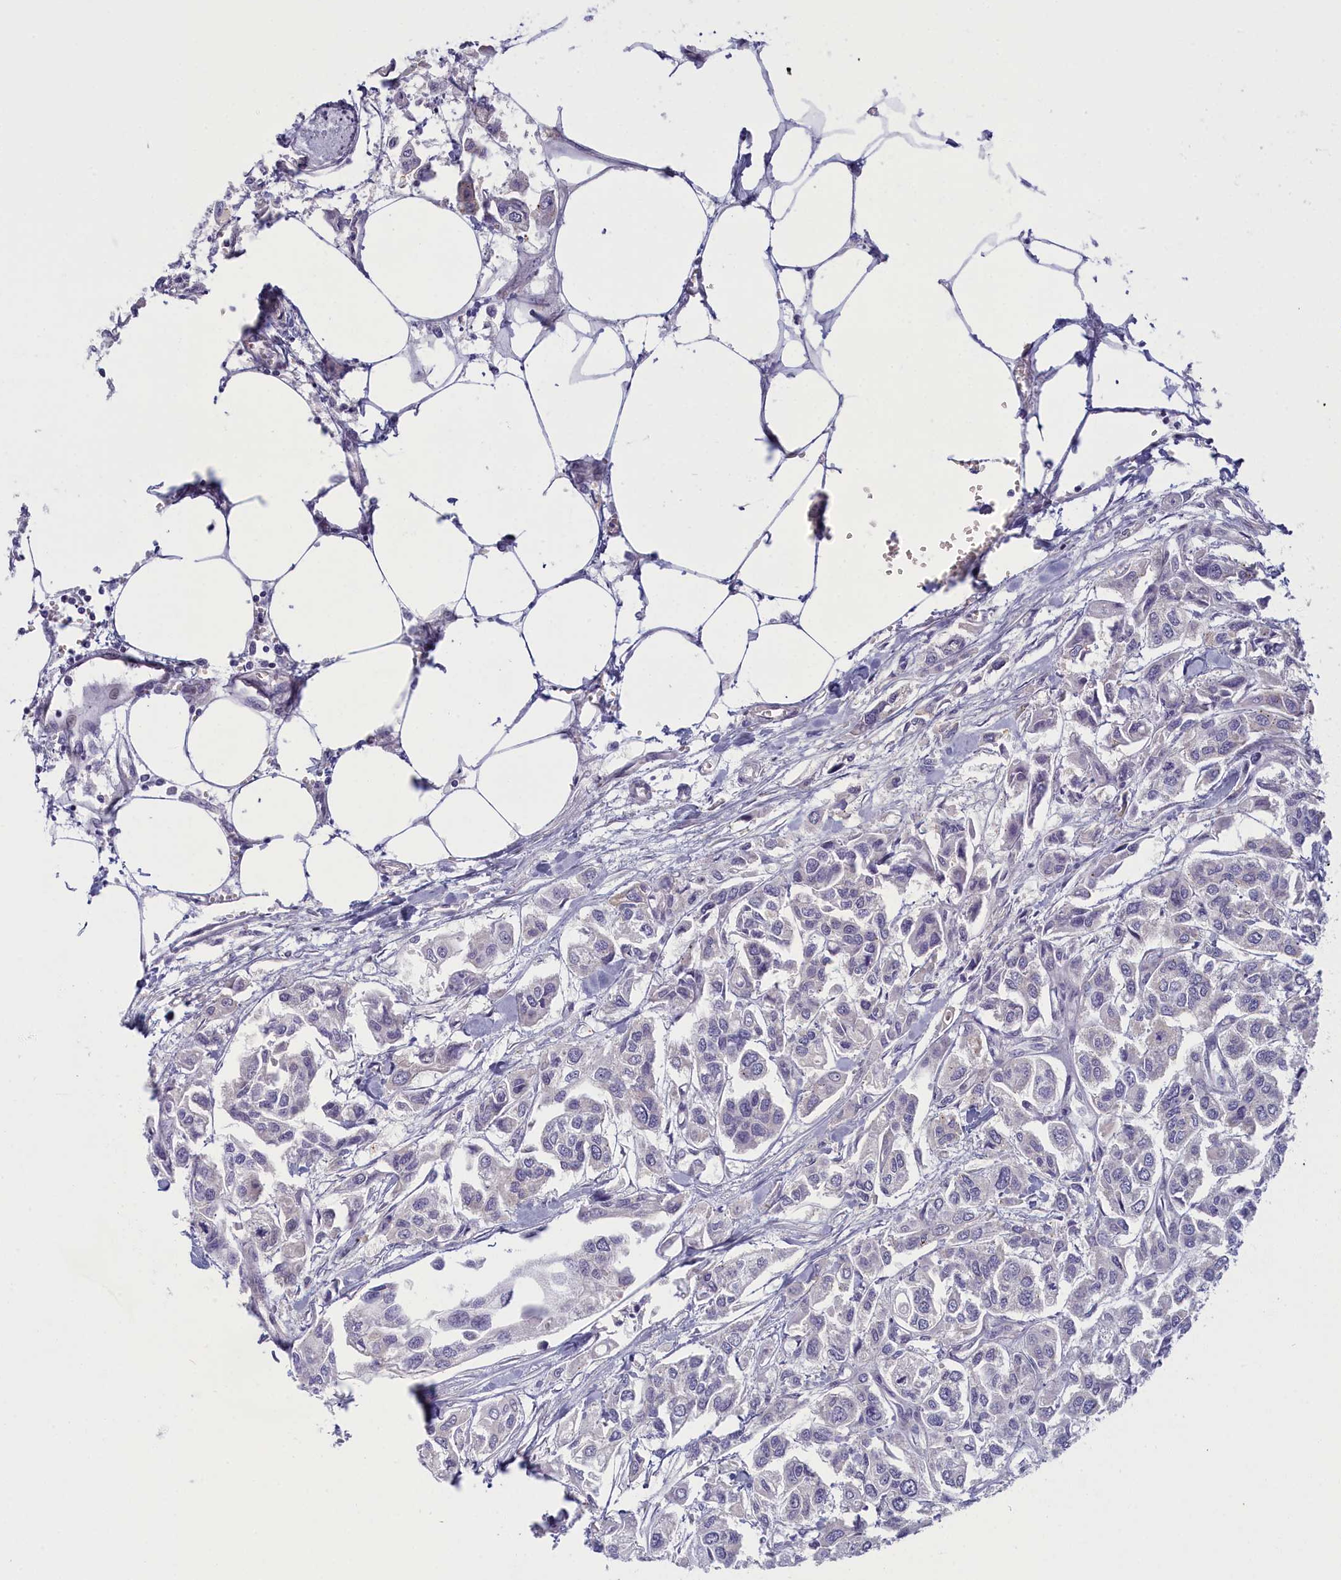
{"staining": {"intensity": "negative", "quantity": "none", "location": "none"}, "tissue": "urothelial cancer", "cell_type": "Tumor cells", "image_type": "cancer", "snomed": [{"axis": "morphology", "description": "Urothelial carcinoma, High grade"}, {"axis": "topography", "description": "Urinary bladder"}], "caption": "Photomicrograph shows no protein expression in tumor cells of urothelial cancer tissue.", "gene": "NOL10", "patient": {"sex": "male", "age": 67}}